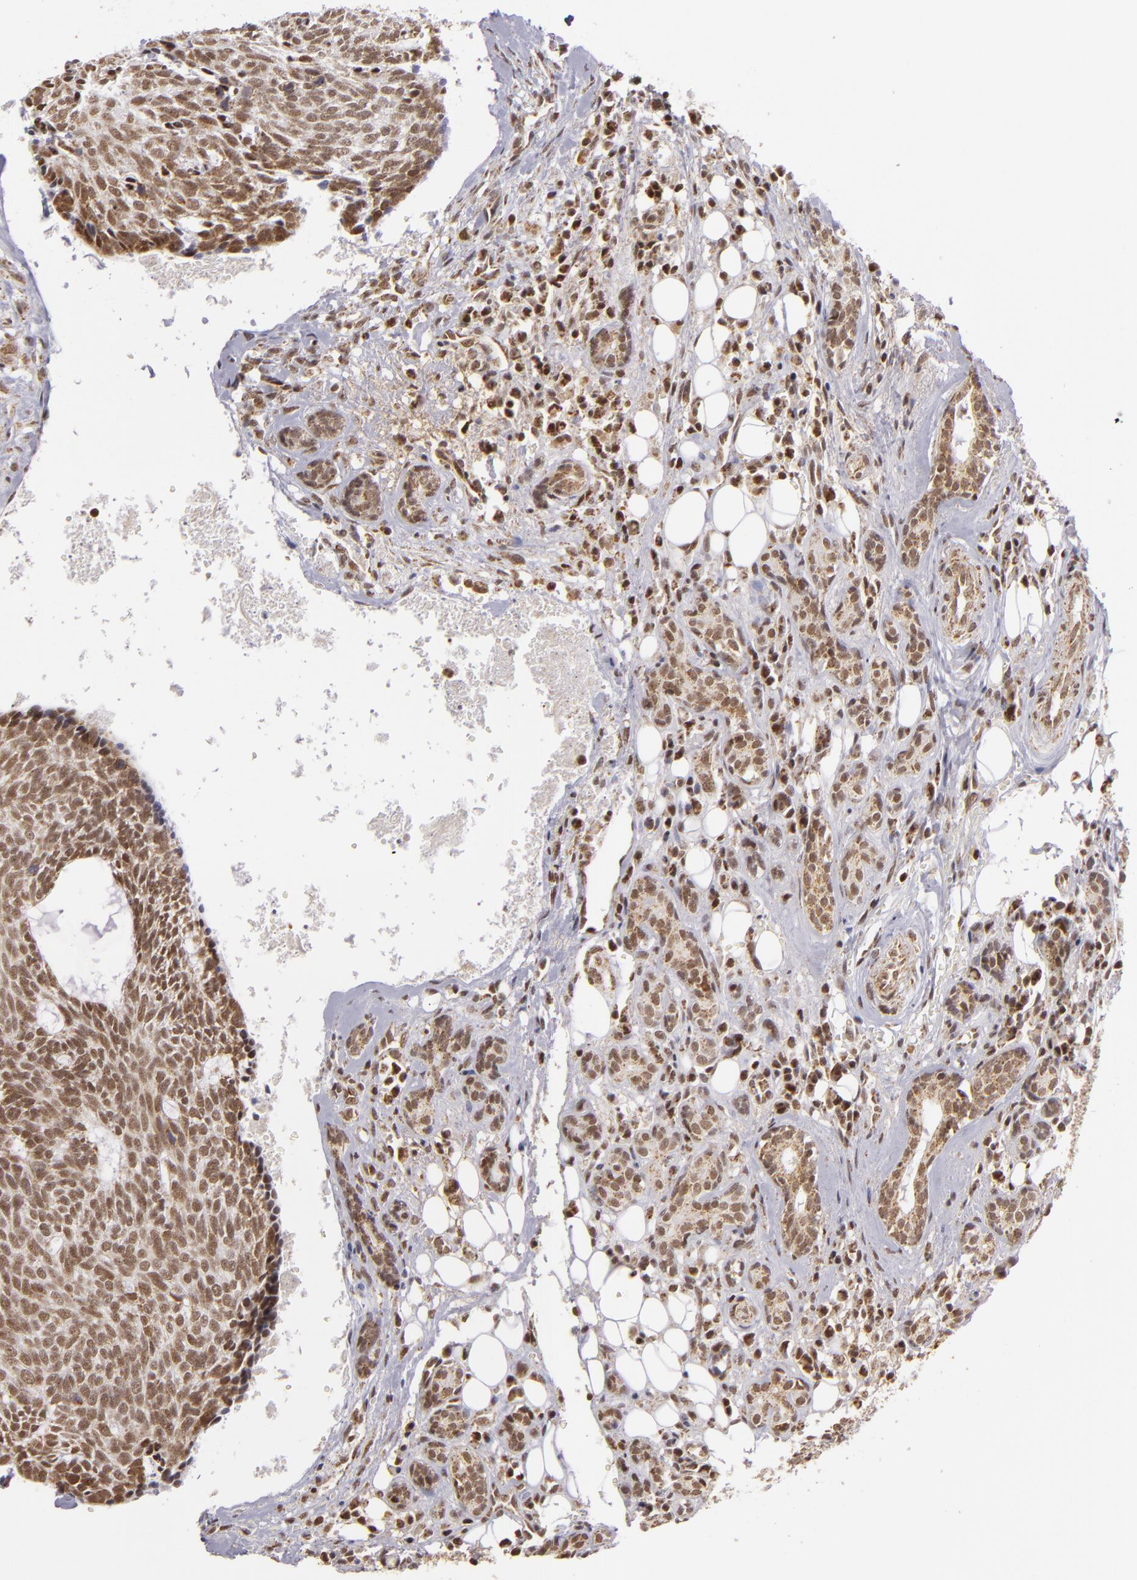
{"staining": {"intensity": "moderate", "quantity": ">75%", "location": "nuclear"}, "tissue": "head and neck cancer", "cell_type": "Tumor cells", "image_type": "cancer", "snomed": [{"axis": "morphology", "description": "Squamous cell carcinoma, NOS"}, {"axis": "topography", "description": "Salivary gland"}, {"axis": "topography", "description": "Head-Neck"}], "caption": "Immunohistochemical staining of squamous cell carcinoma (head and neck) shows medium levels of moderate nuclear positivity in about >75% of tumor cells.", "gene": "MXD1", "patient": {"sex": "male", "age": 70}}